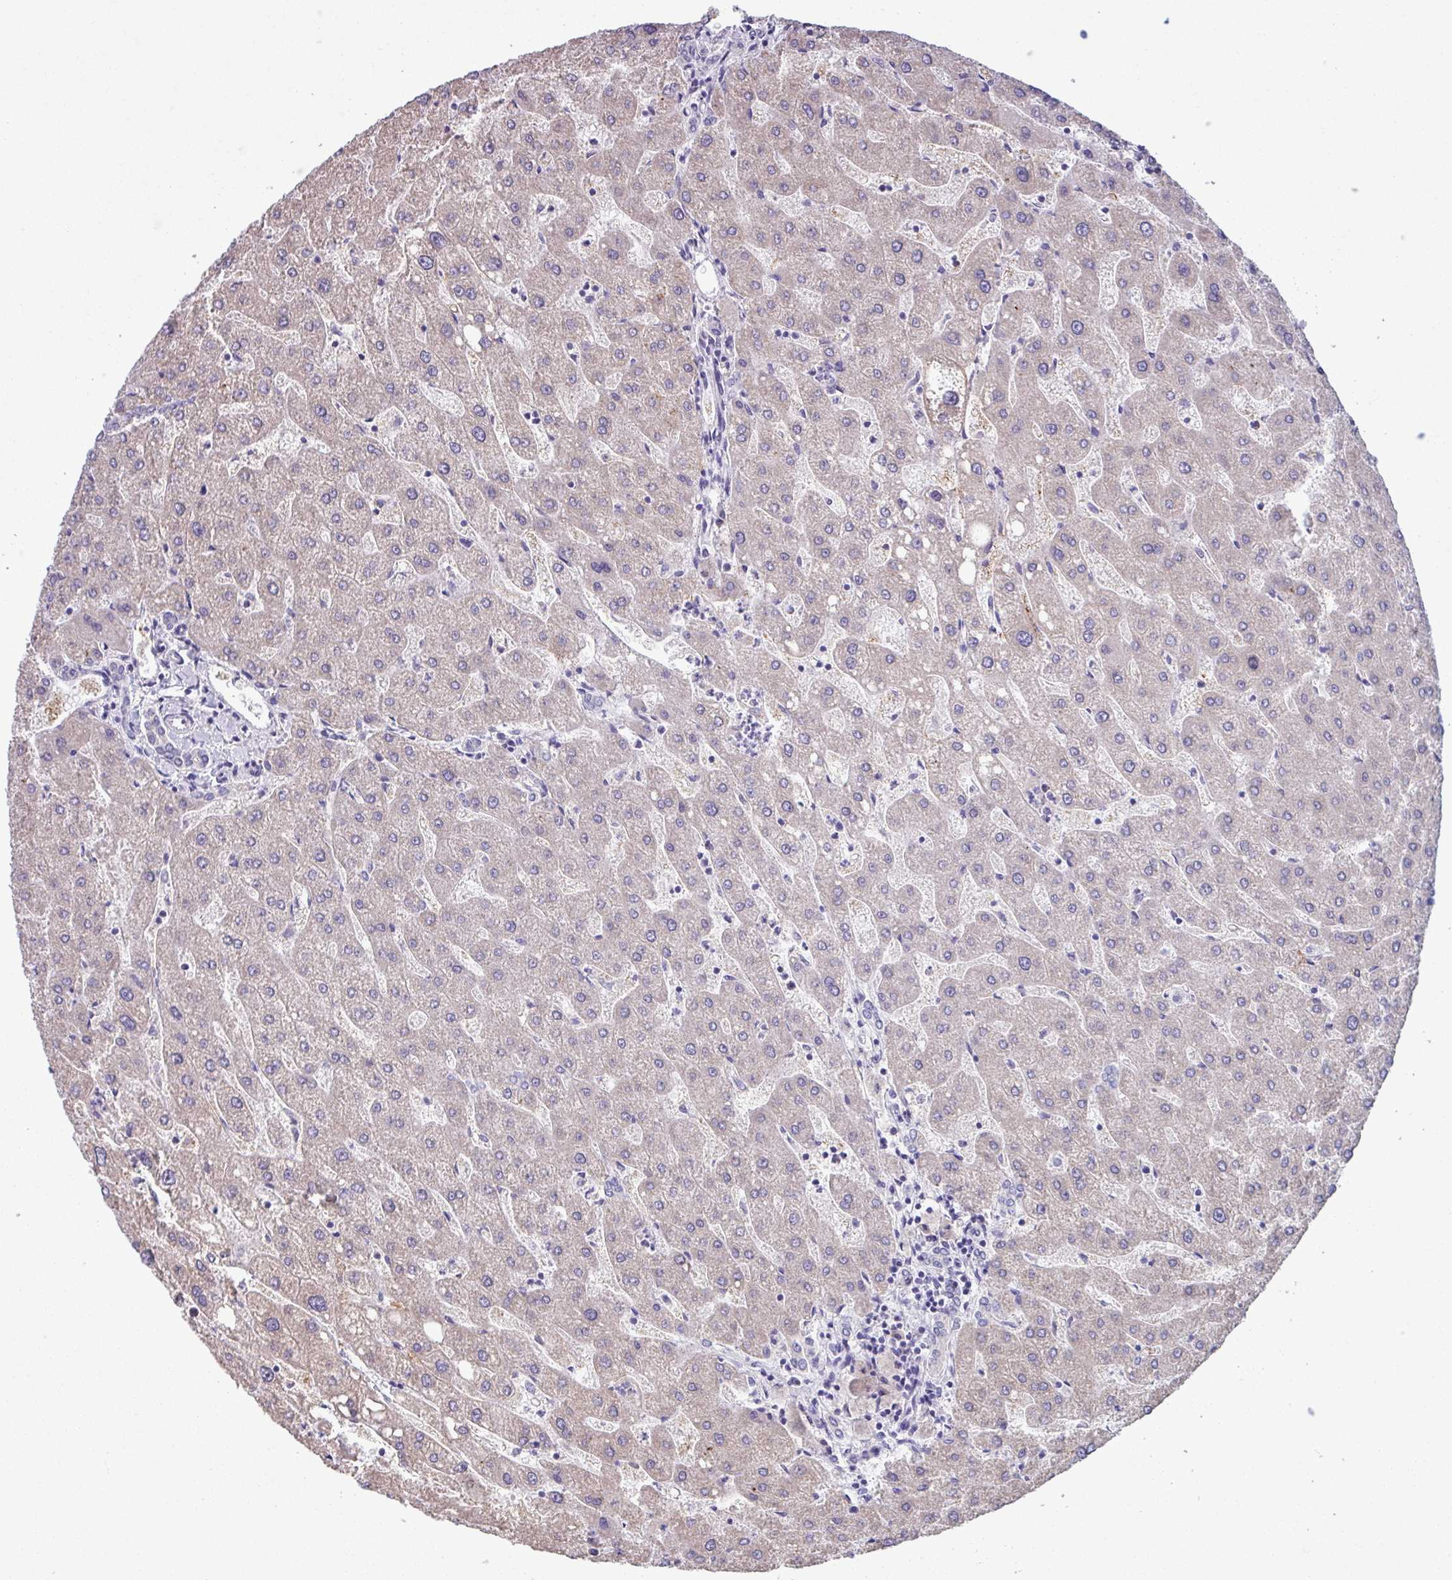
{"staining": {"intensity": "negative", "quantity": "none", "location": "none"}, "tissue": "liver", "cell_type": "Cholangiocytes", "image_type": "normal", "snomed": [{"axis": "morphology", "description": "Normal tissue, NOS"}, {"axis": "topography", "description": "Liver"}], "caption": "This is an immunohistochemistry (IHC) photomicrograph of normal liver. There is no expression in cholangiocytes.", "gene": "C20orf27", "patient": {"sex": "male", "age": 67}}